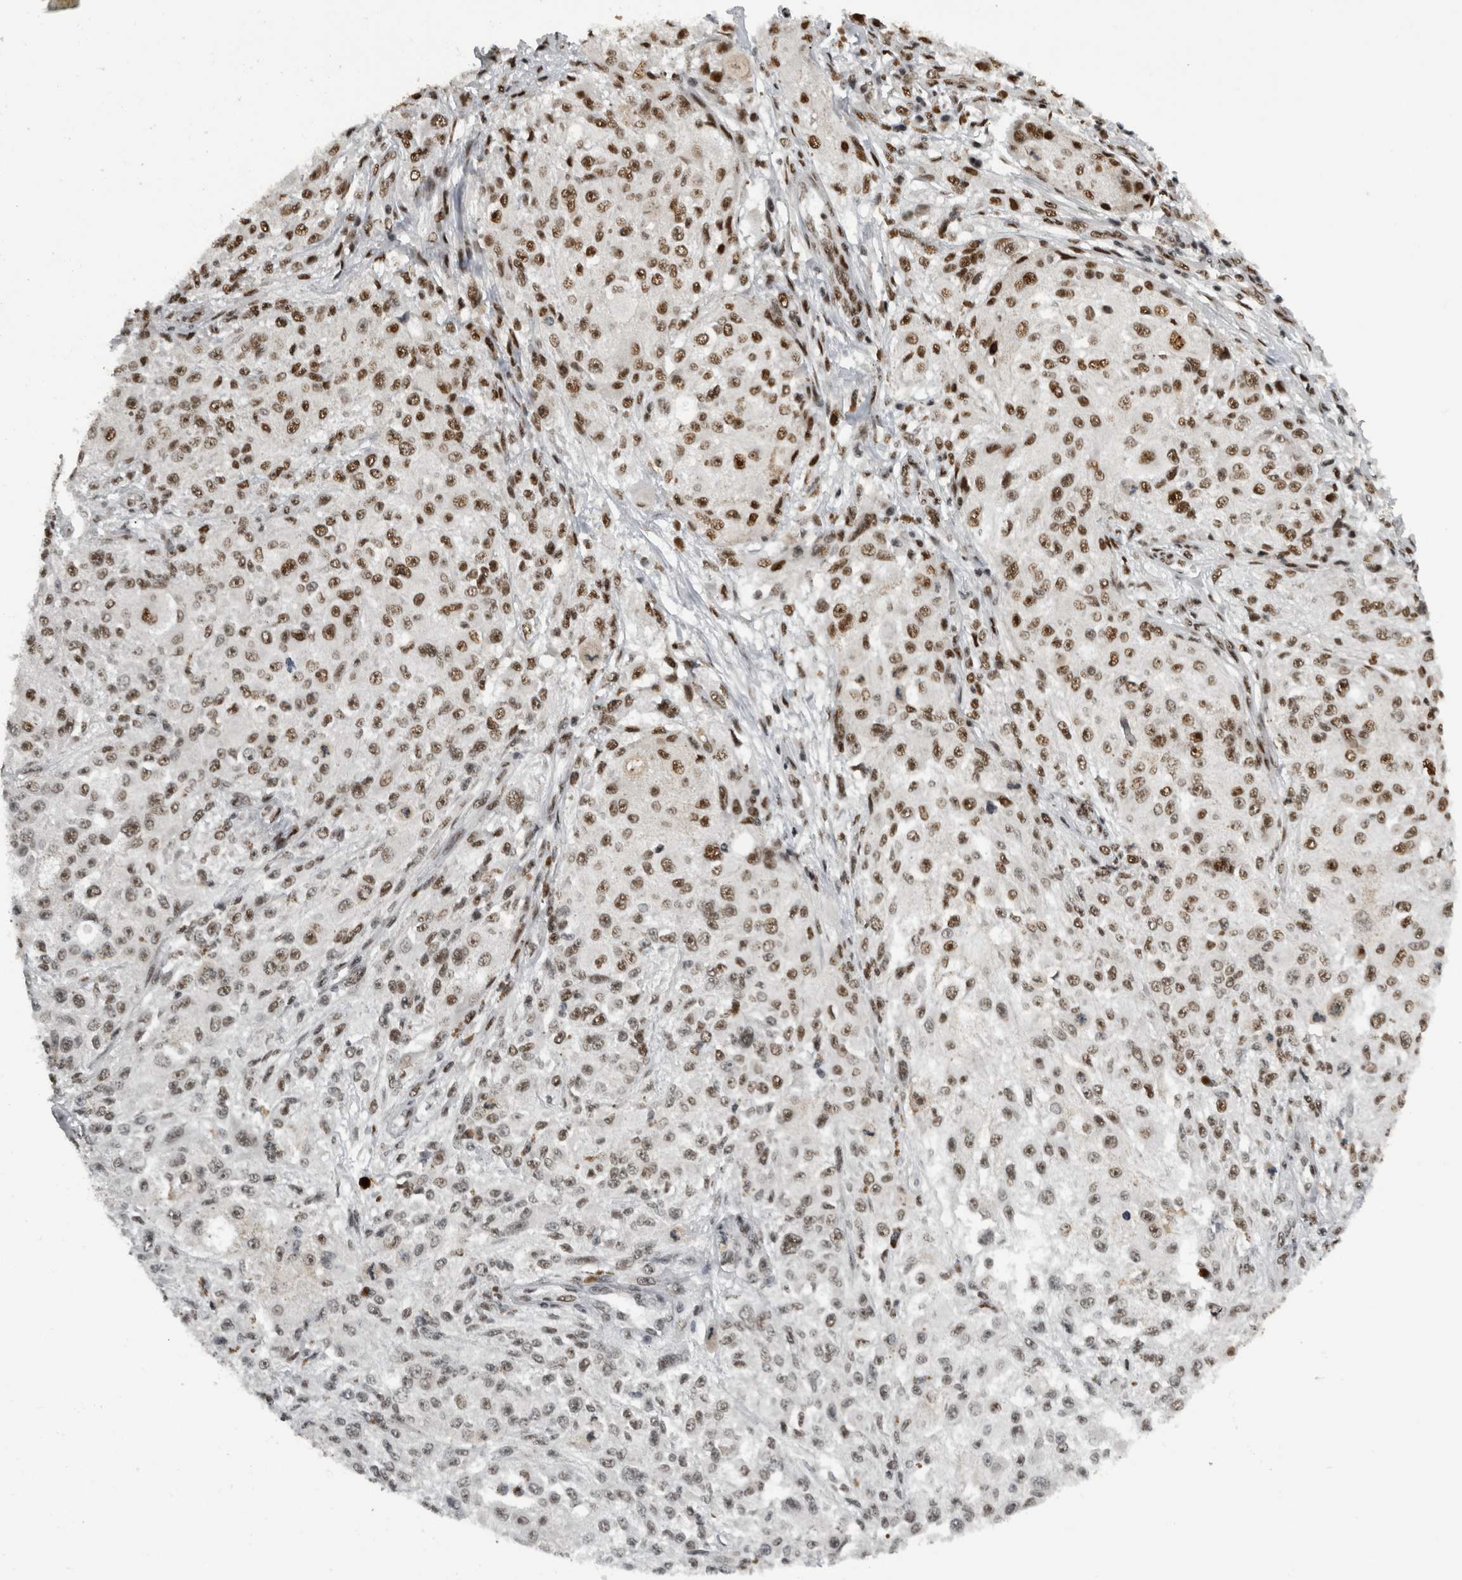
{"staining": {"intensity": "strong", "quantity": "25%-75%", "location": "nuclear"}, "tissue": "melanoma", "cell_type": "Tumor cells", "image_type": "cancer", "snomed": [{"axis": "morphology", "description": "Necrosis, NOS"}, {"axis": "morphology", "description": "Malignant melanoma, NOS"}, {"axis": "topography", "description": "Skin"}], "caption": "Malignant melanoma stained for a protein exhibits strong nuclear positivity in tumor cells.", "gene": "ZSCAN2", "patient": {"sex": "female", "age": 87}}